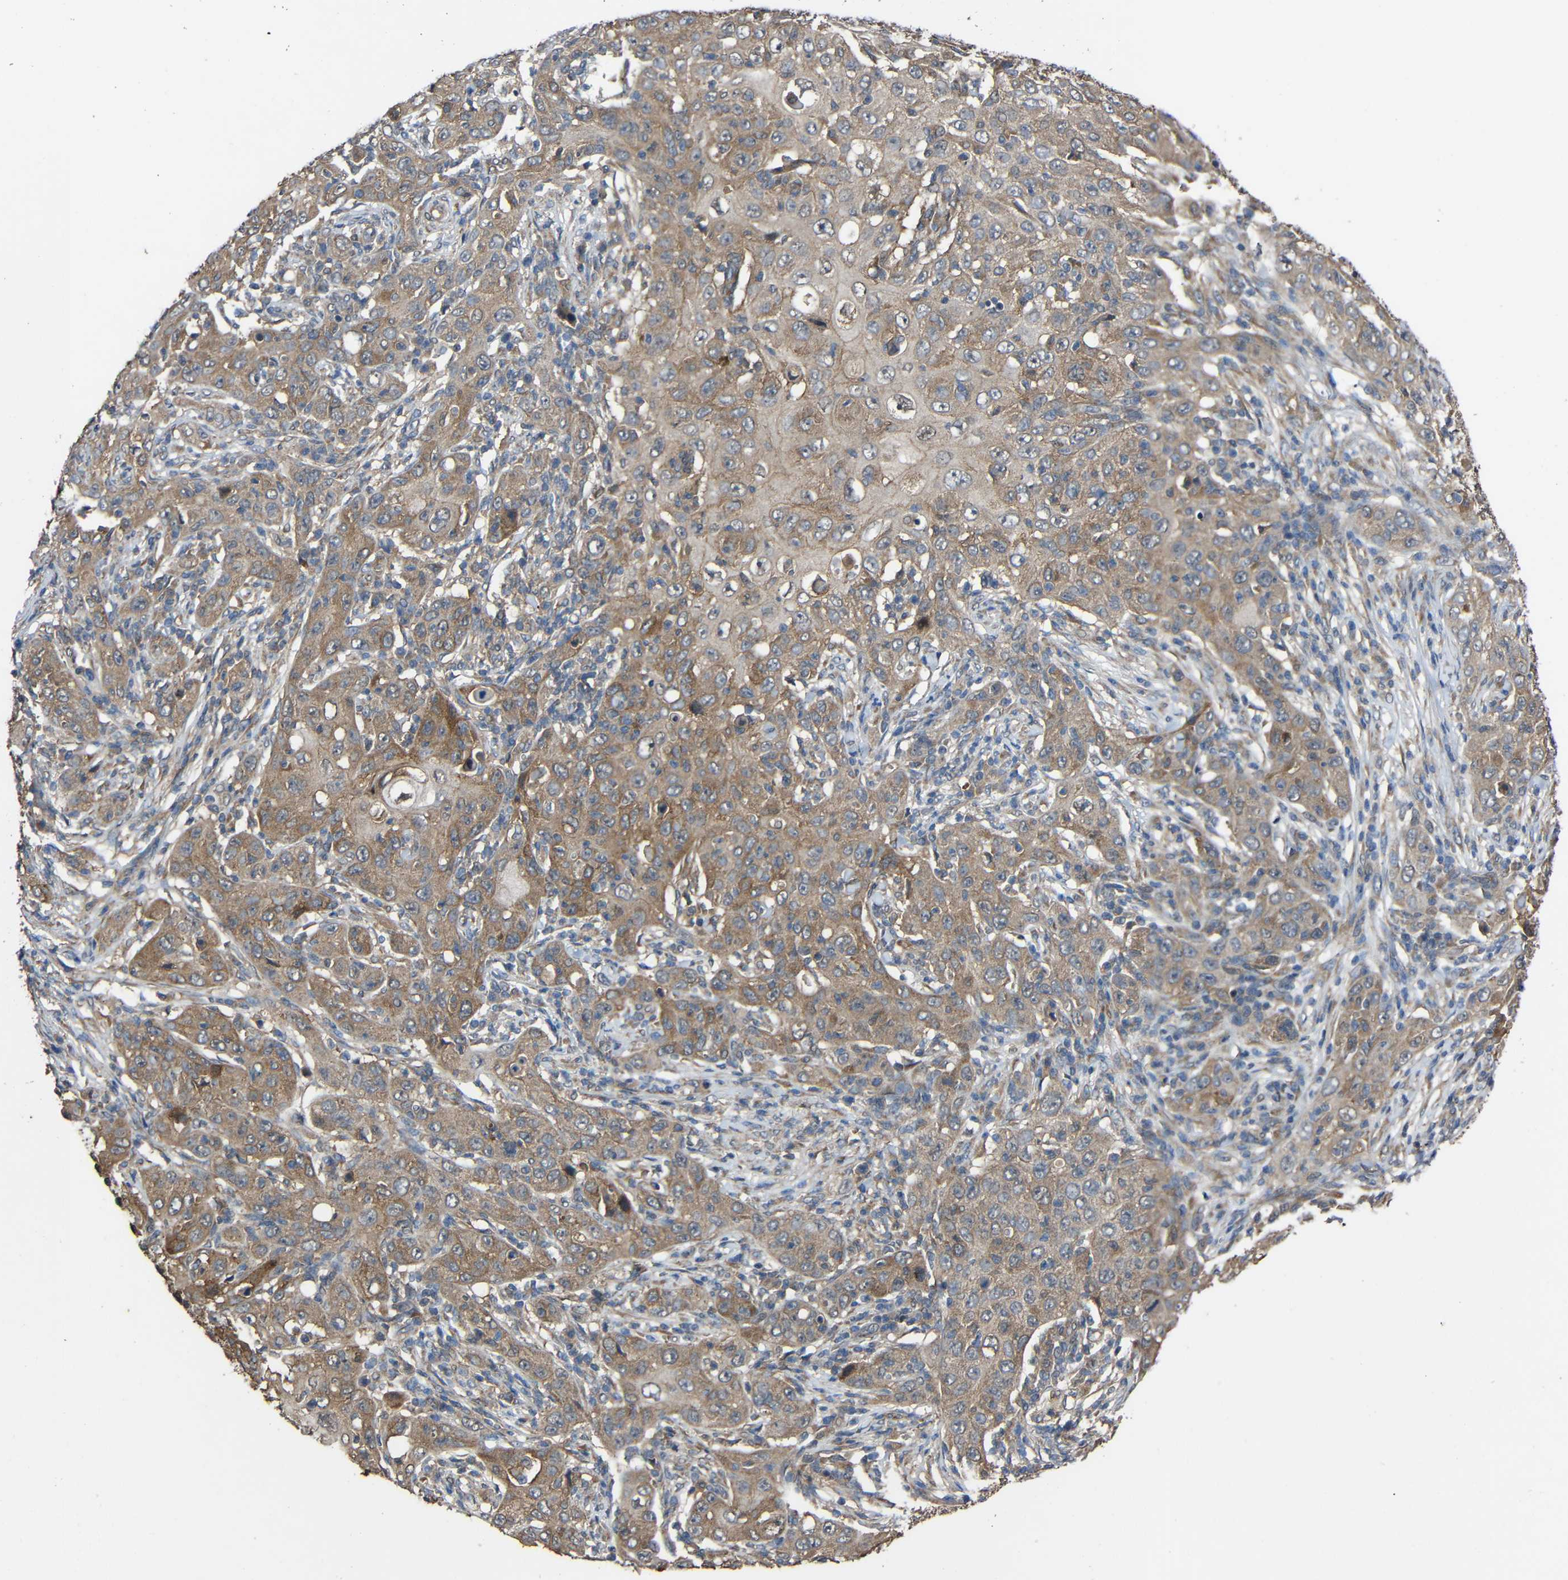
{"staining": {"intensity": "moderate", "quantity": ">75%", "location": "cytoplasmic/membranous"}, "tissue": "skin cancer", "cell_type": "Tumor cells", "image_type": "cancer", "snomed": [{"axis": "morphology", "description": "Squamous cell carcinoma, NOS"}, {"axis": "topography", "description": "Skin"}], "caption": "The photomicrograph displays immunohistochemical staining of skin cancer (squamous cell carcinoma). There is moderate cytoplasmic/membranous staining is identified in about >75% of tumor cells.", "gene": "CHST9", "patient": {"sex": "female", "age": 88}}